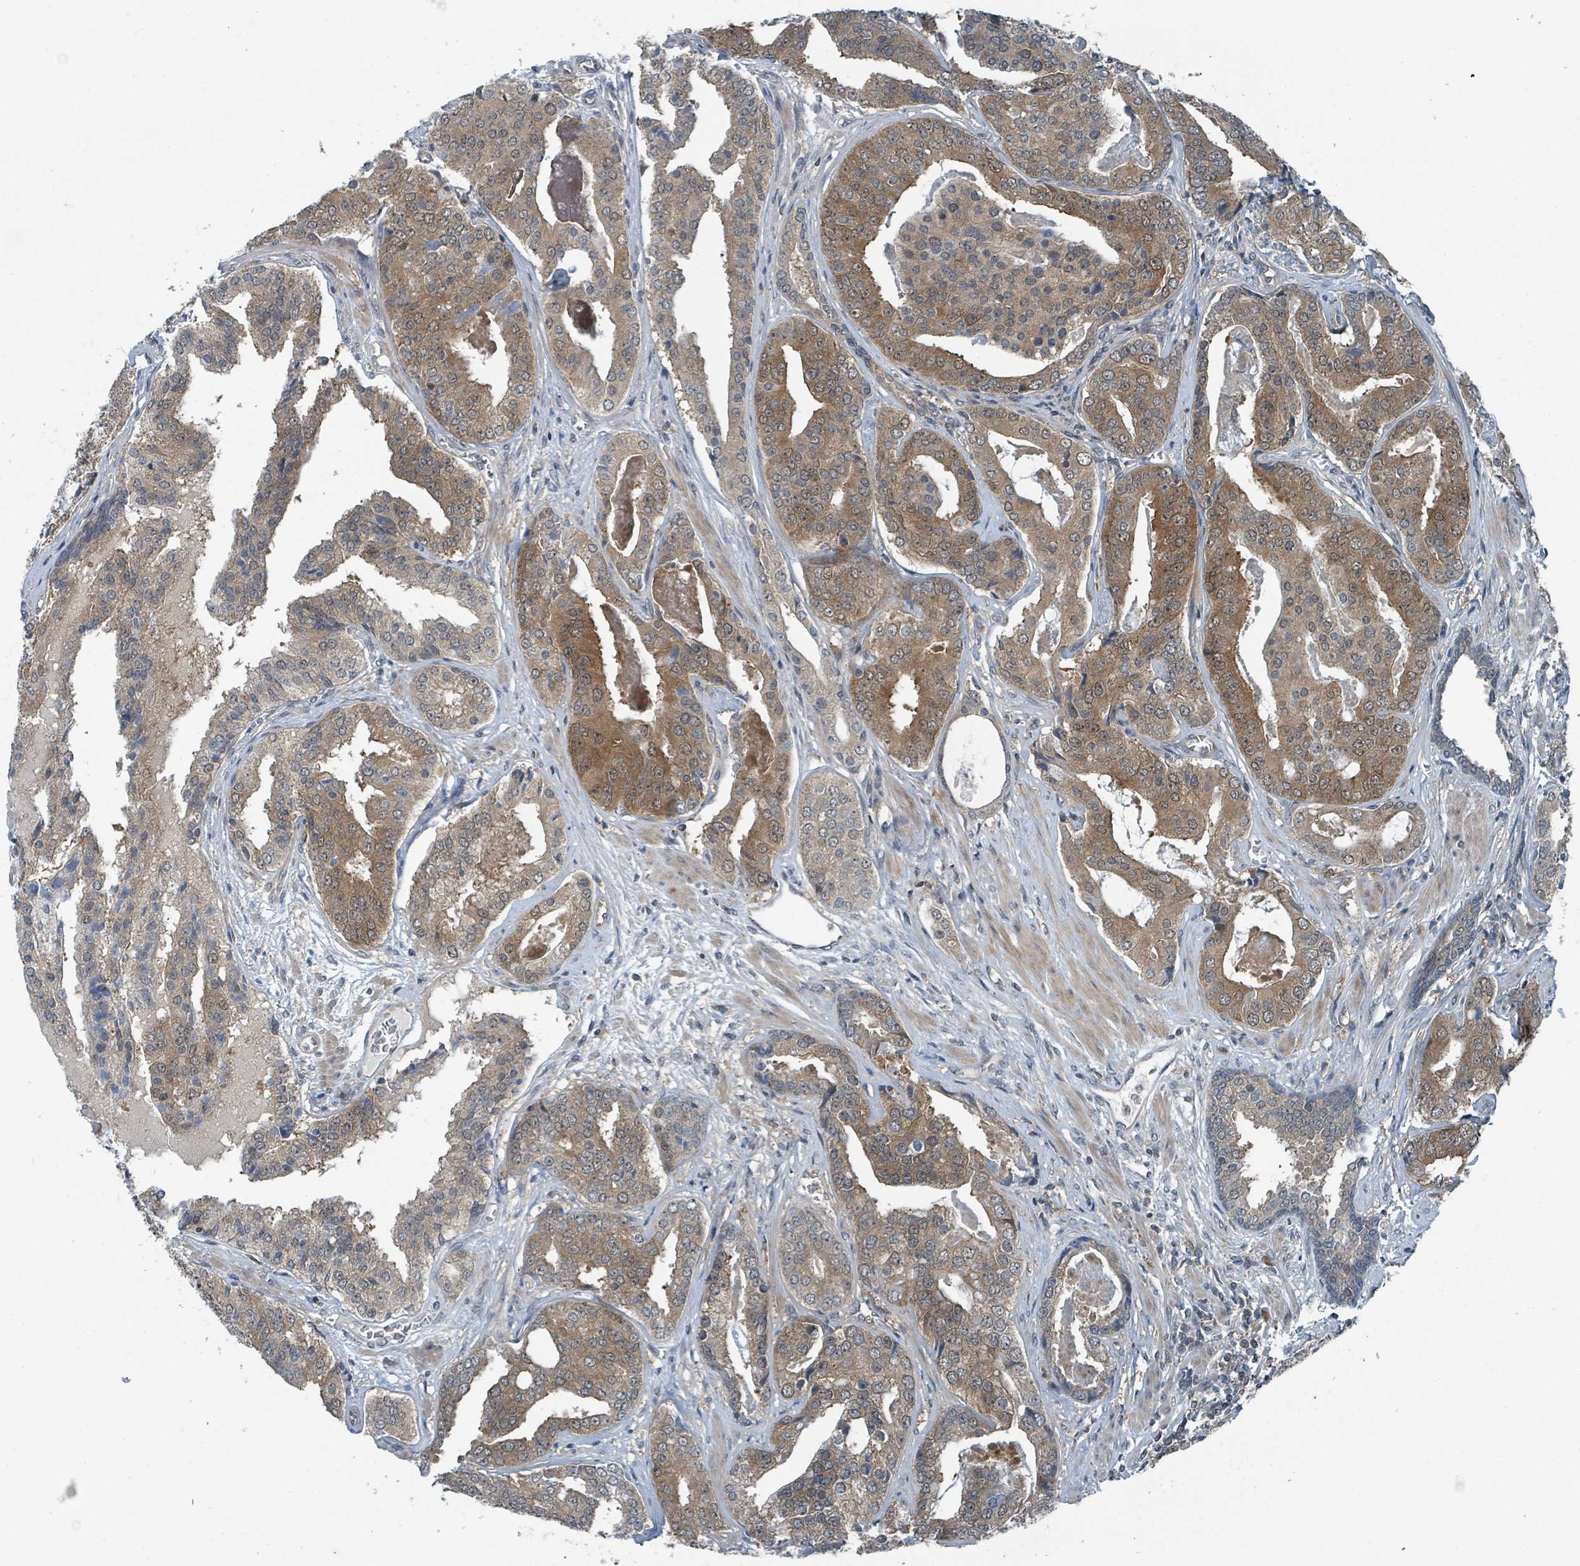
{"staining": {"intensity": "moderate", "quantity": "25%-75%", "location": "cytoplasmic/membranous,nuclear"}, "tissue": "prostate cancer", "cell_type": "Tumor cells", "image_type": "cancer", "snomed": [{"axis": "morphology", "description": "Adenocarcinoma, High grade"}, {"axis": "topography", "description": "Prostate"}], "caption": "Adenocarcinoma (high-grade) (prostate) stained with a brown dye reveals moderate cytoplasmic/membranous and nuclear positive staining in about 25%-75% of tumor cells.", "gene": "GOLGA7", "patient": {"sex": "male", "age": 71}}